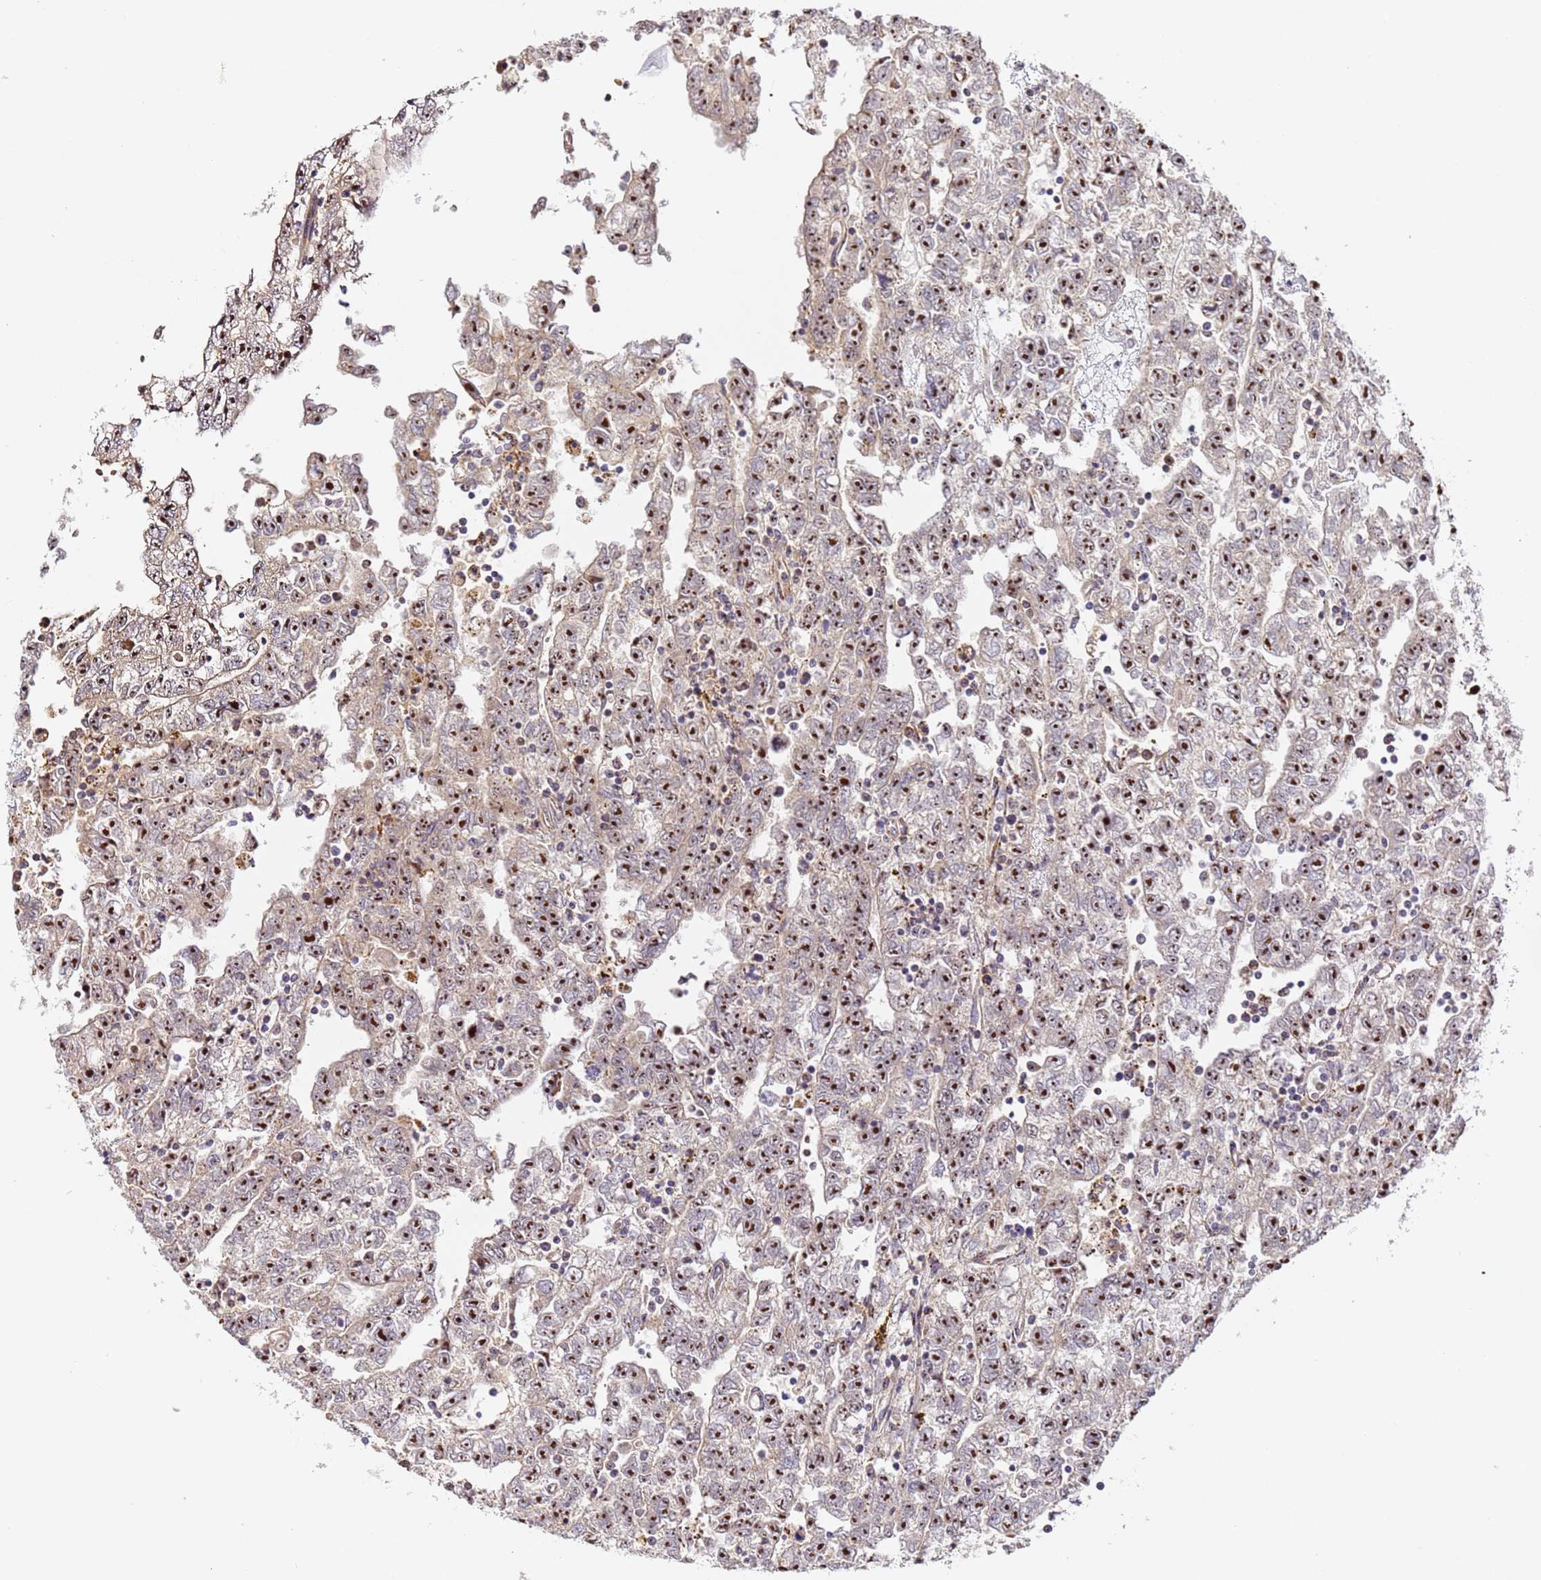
{"staining": {"intensity": "moderate", "quantity": ">75%", "location": "nuclear"}, "tissue": "testis cancer", "cell_type": "Tumor cells", "image_type": "cancer", "snomed": [{"axis": "morphology", "description": "Carcinoma, Embryonal, NOS"}, {"axis": "topography", "description": "Testis"}], "caption": "DAB (3,3'-diaminobenzidine) immunohistochemical staining of testis cancer (embryonal carcinoma) demonstrates moderate nuclear protein staining in about >75% of tumor cells.", "gene": "FRG2C", "patient": {"sex": "male", "age": 25}}